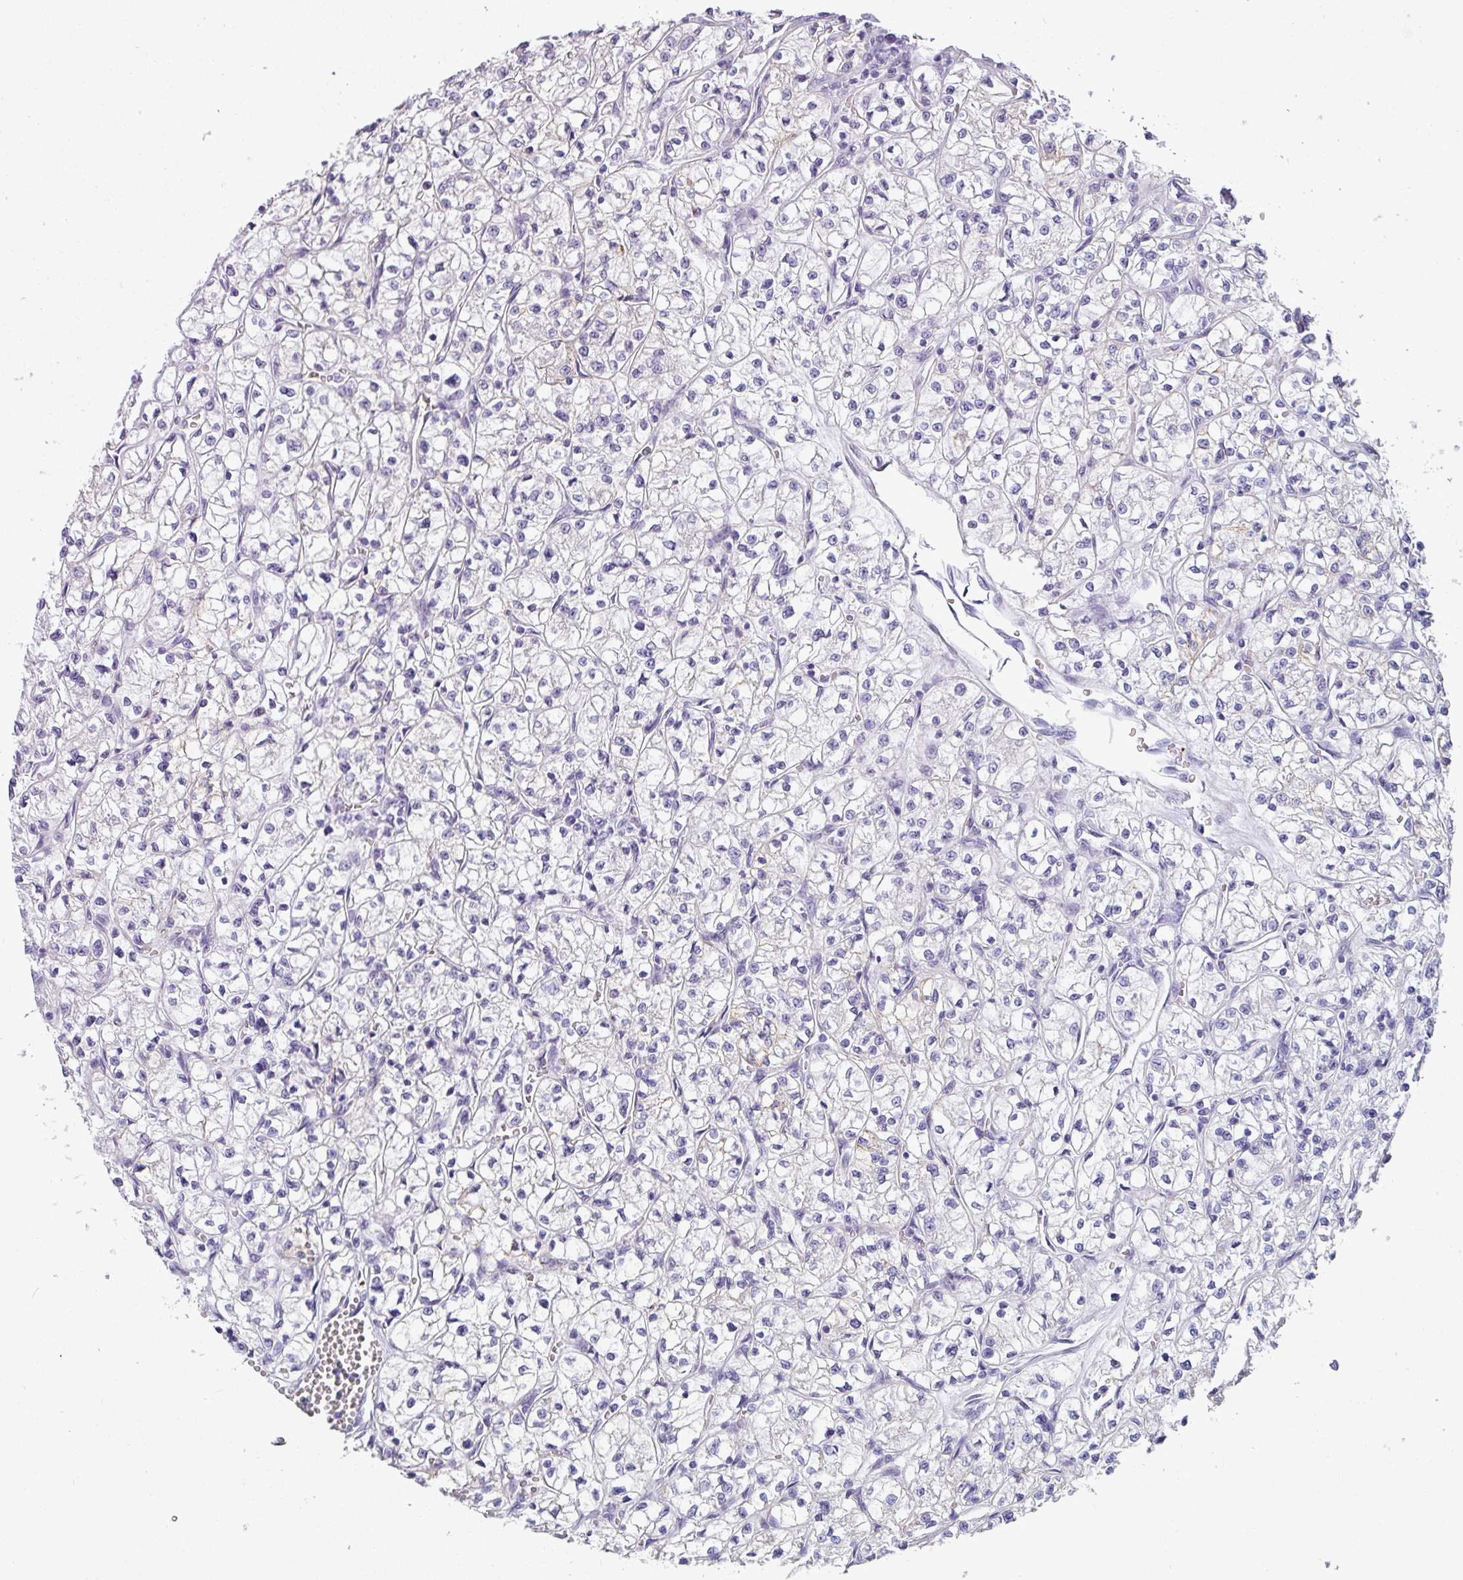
{"staining": {"intensity": "negative", "quantity": "none", "location": "none"}, "tissue": "renal cancer", "cell_type": "Tumor cells", "image_type": "cancer", "snomed": [{"axis": "morphology", "description": "Adenocarcinoma, NOS"}, {"axis": "topography", "description": "Kidney"}], "caption": "Immunohistochemistry (IHC) photomicrograph of human adenocarcinoma (renal) stained for a protein (brown), which shows no staining in tumor cells.", "gene": "CDH16", "patient": {"sex": "female", "age": 64}}